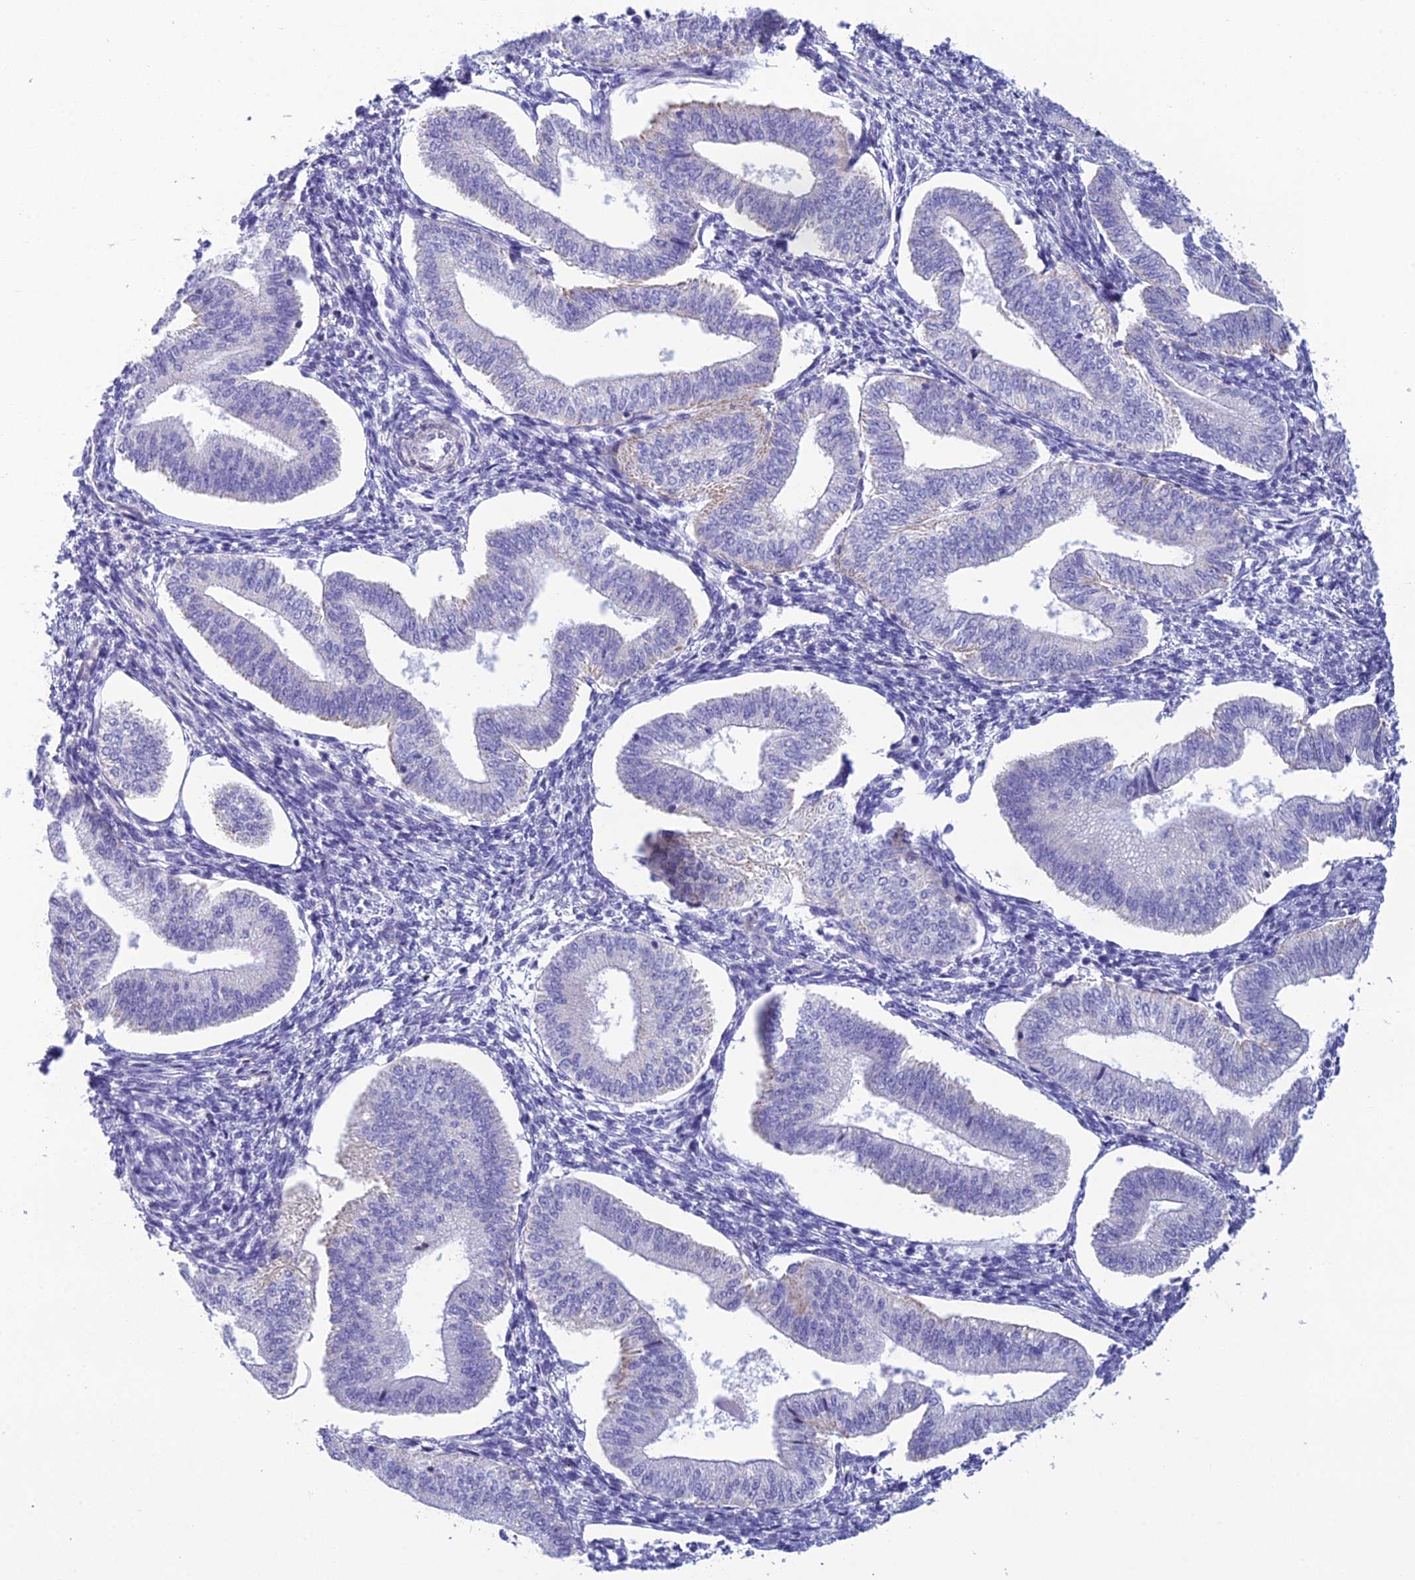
{"staining": {"intensity": "negative", "quantity": "none", "location": "none"}, "tissue": "endometrium", "cell_type": "Cells in endometrial stroma", "image_type": "normal", "snomed": [{"axis": "morphology", "description": "Normal tissue, NOS"}, {"axis": "topography", "description": "Endometrium"}], "caption": "A high-resolution photomicrograph shows immunohistochemistry staining of unremarkable endometrium, which shows no significant positivity in cells in endometrial stroma.", "gene": "POMGNT1", "patient": {"sex": "female", "age": 34}}